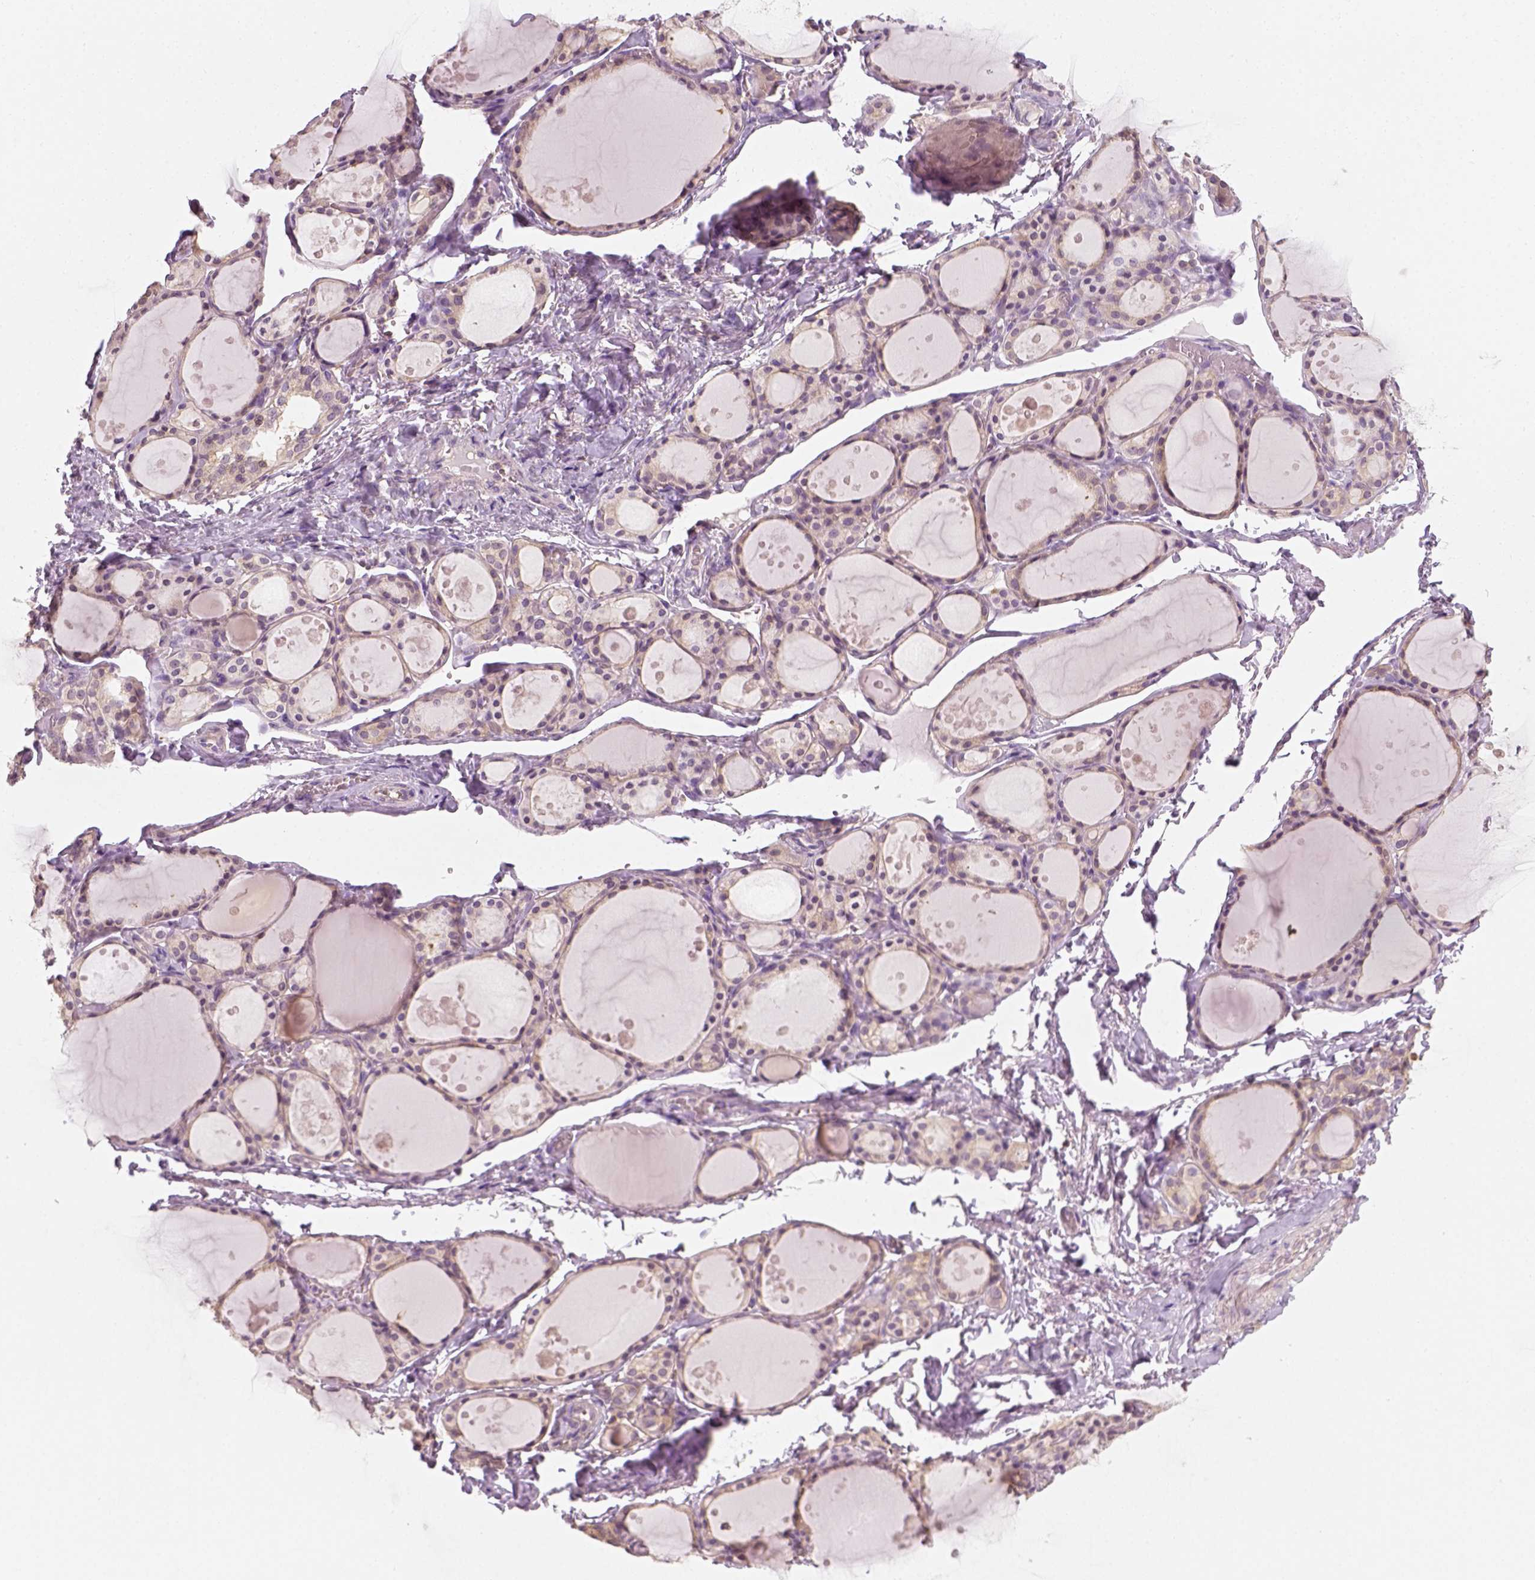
{"staining": {"intensity": "moderate", "quantity": "<25%", "location": "cytoplasmic/membranous"}, "tissue": "thyroid gland", "cell_type": "Glandular cells", "image_type": "normal", "snomed": [{"axis": "morphology", "description": "Normal tissue, NOS"}, {"axis": "topography", "description": "Thyroid gland"}], "caption": "Immunohistochemical staining of benign thyroid gland displays <25% levels of moderate cytoplasmic/membranous protein expression in about <25% of glandular cells. (Brightfield microscopy of DAB IHC at high magnification).", "gene": "EPHB1", "patient": {"sex": "male", "age": 68}}